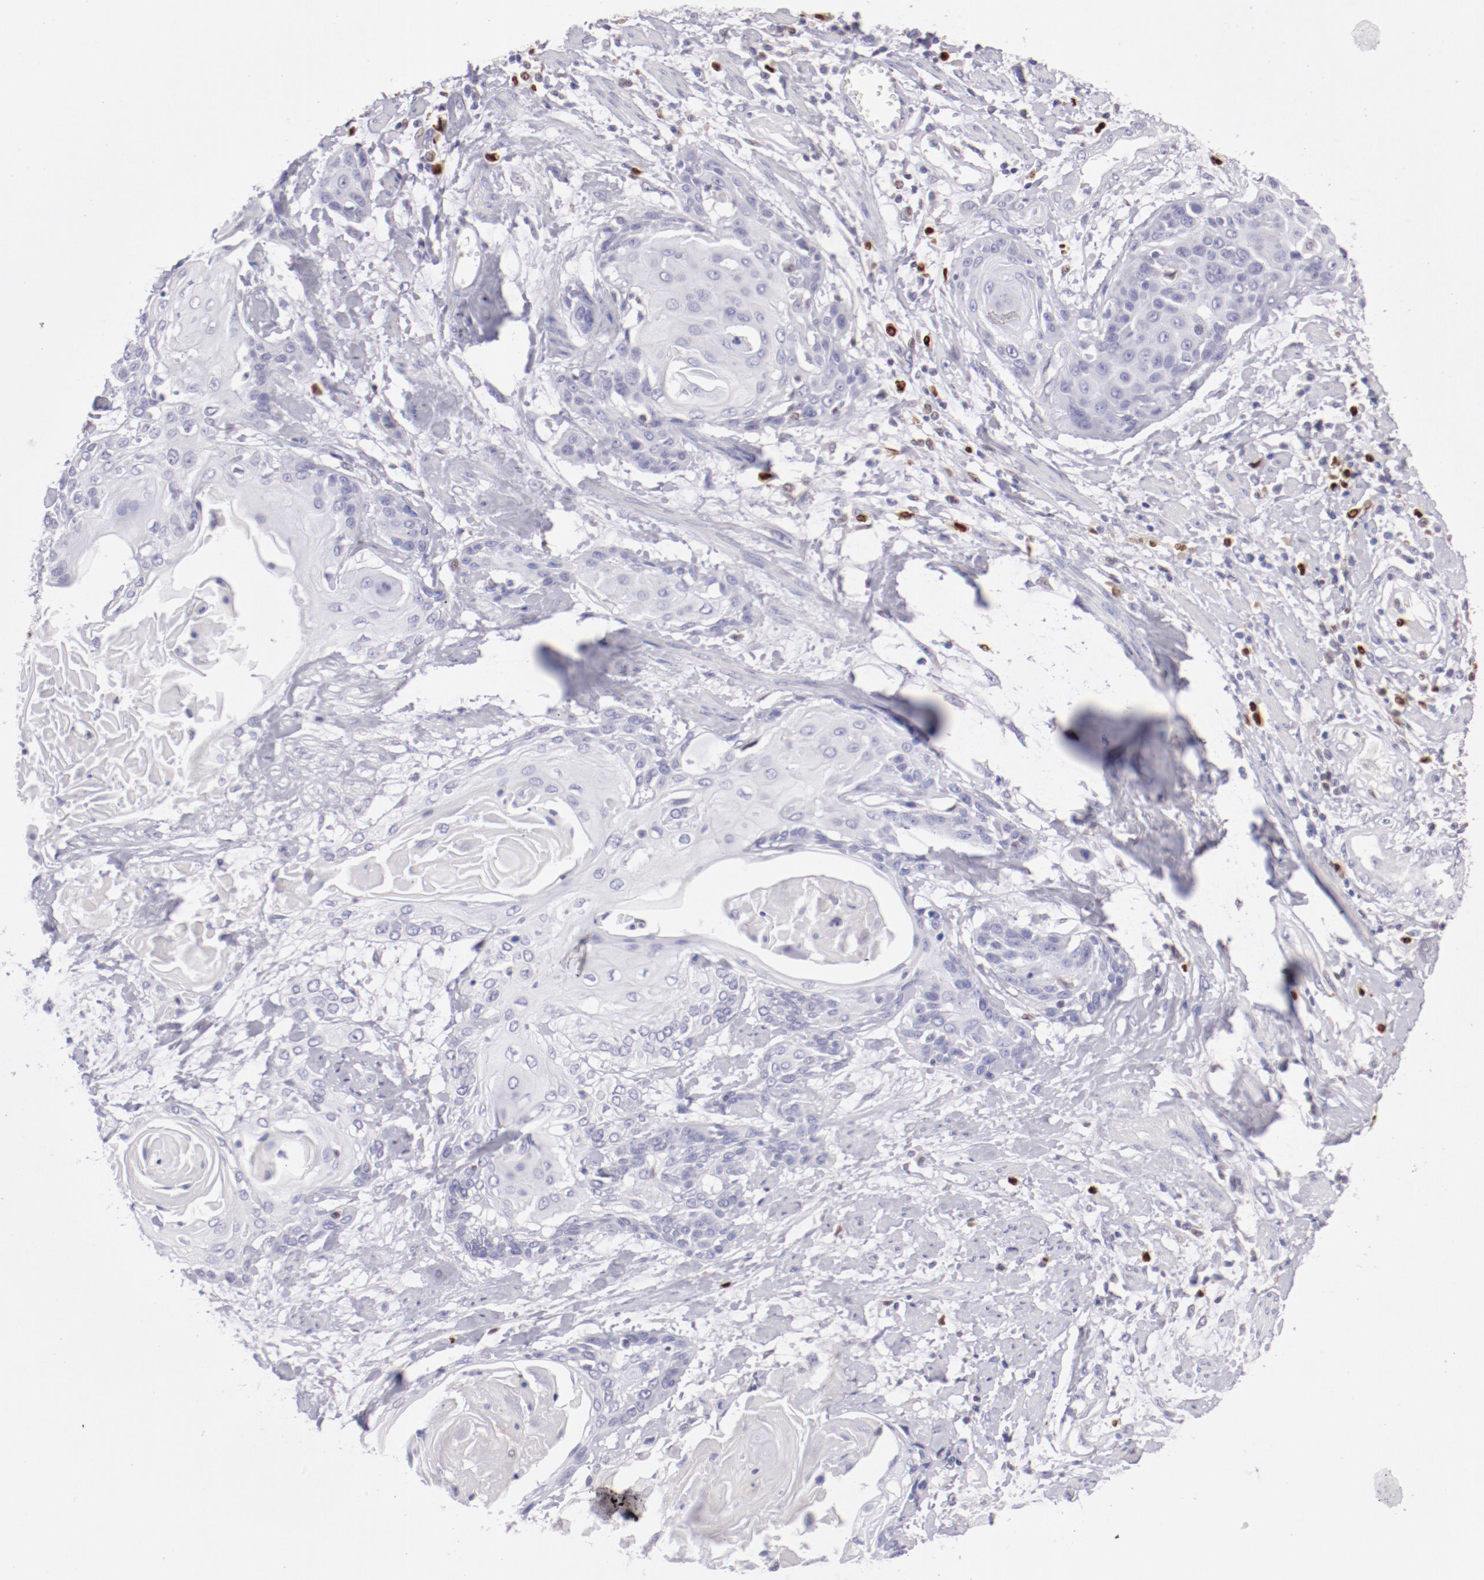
{"staining": {"intensity": "negative", "quantity": "none", "location": "none"}, "tissue": "cervical cancer", "cell_type": "Tumor cells", "image_type": "cancer", "snomed": [{"axis": "morphology", "description": "Squamous cell carcinoma, NOS"}, {"axis": "topography", "description": "Cervix"}], "caption": "Micrograph shows no protein staining in tumor cells of squamous cell carcinoma (cervical) tissue.", "gene": "IRF8", "patient": {"sex": "female", "age": 57}}